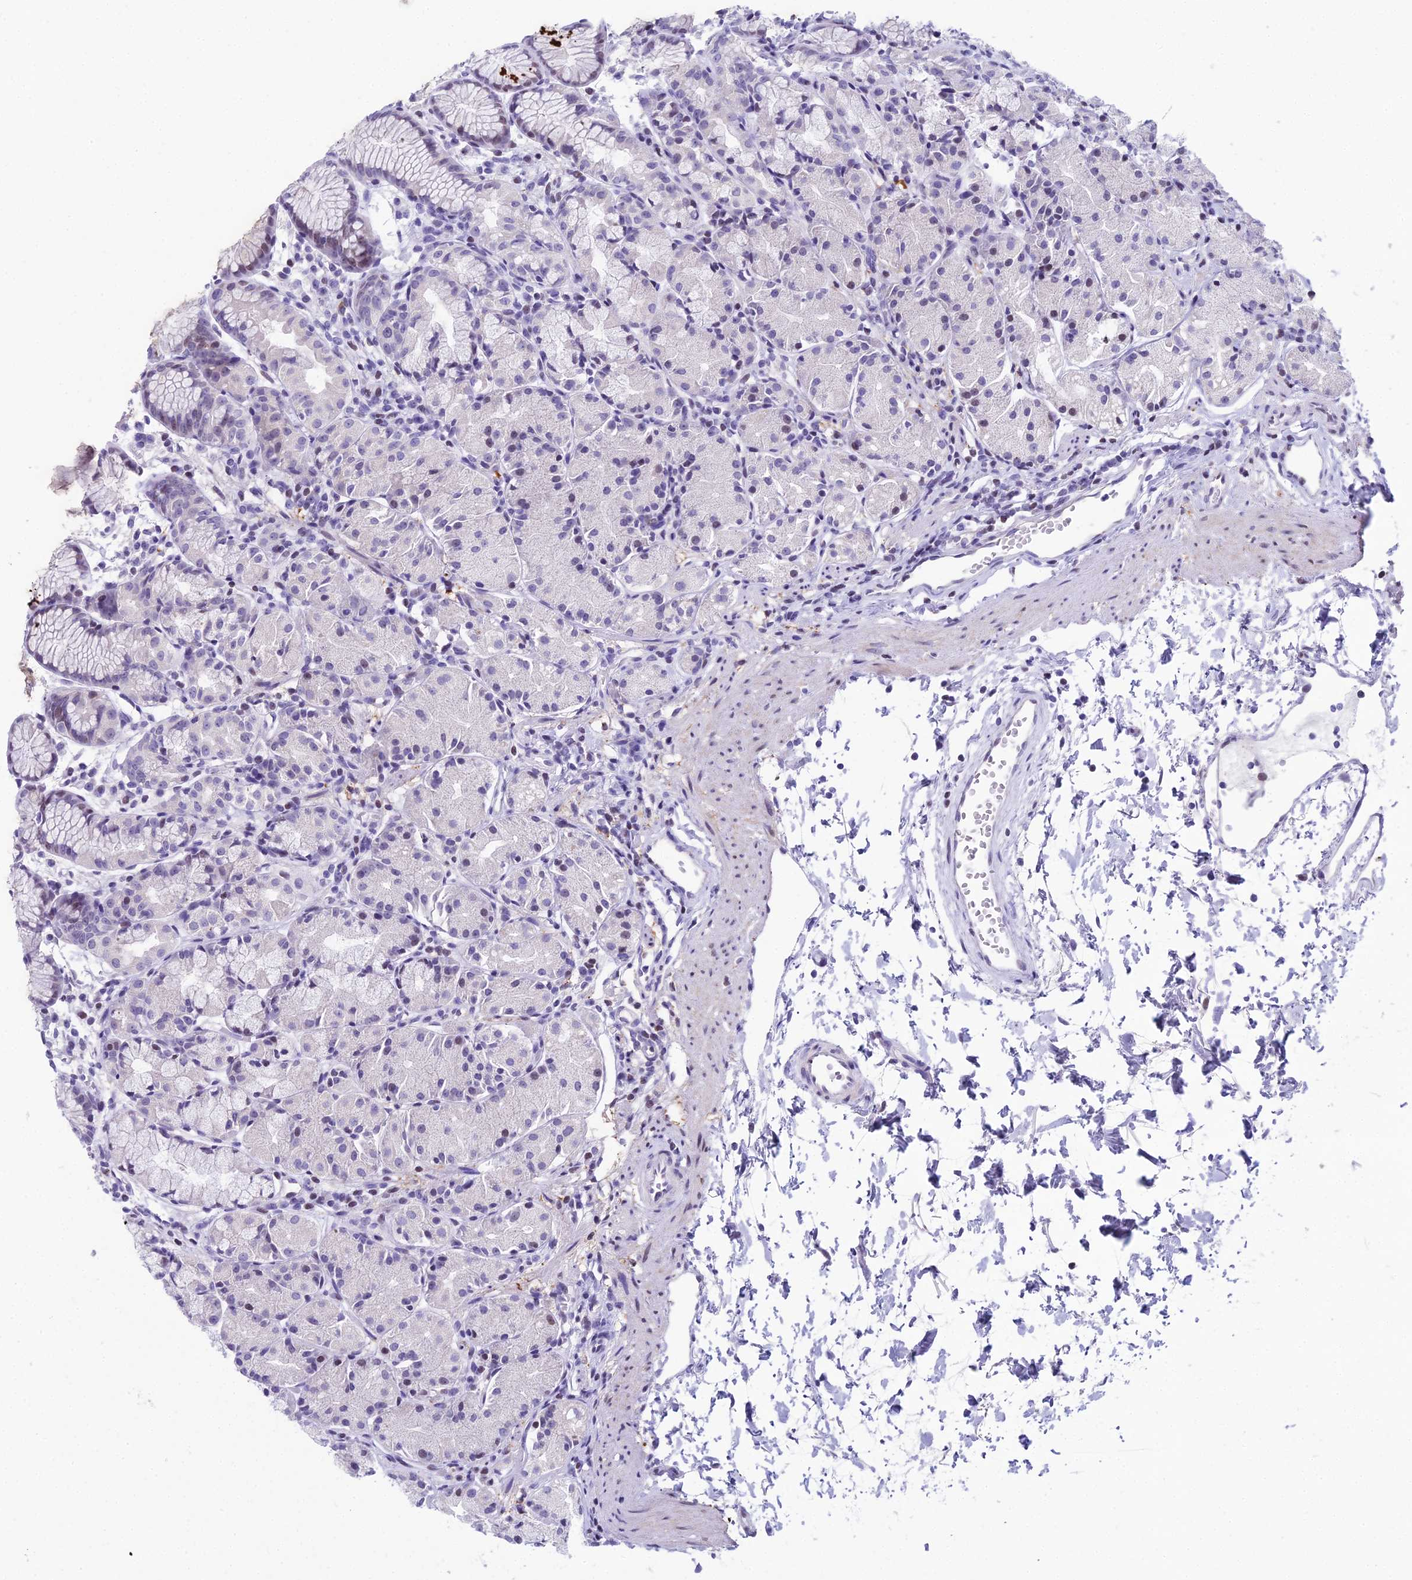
{"staining": {"intensity": "weak", "quantity": "<25%", "location": "nuclear"}, "tissue": "stomach", "cell_type": "Glandular cells", "image_type": "normal", "snomed": [{"axis": "morphology", "description": "Normal tissue, NOS"}, {"axis": "topography", "description": "Stomach, upper"}], "caption": "High power microscopy image of an immunohistochemistry (IHC) micrograph of normal stomach, revealing no significant expression in glandular cells.", "gene": "CC2D2A", "patient": {"sex": "male", "age": 47}}